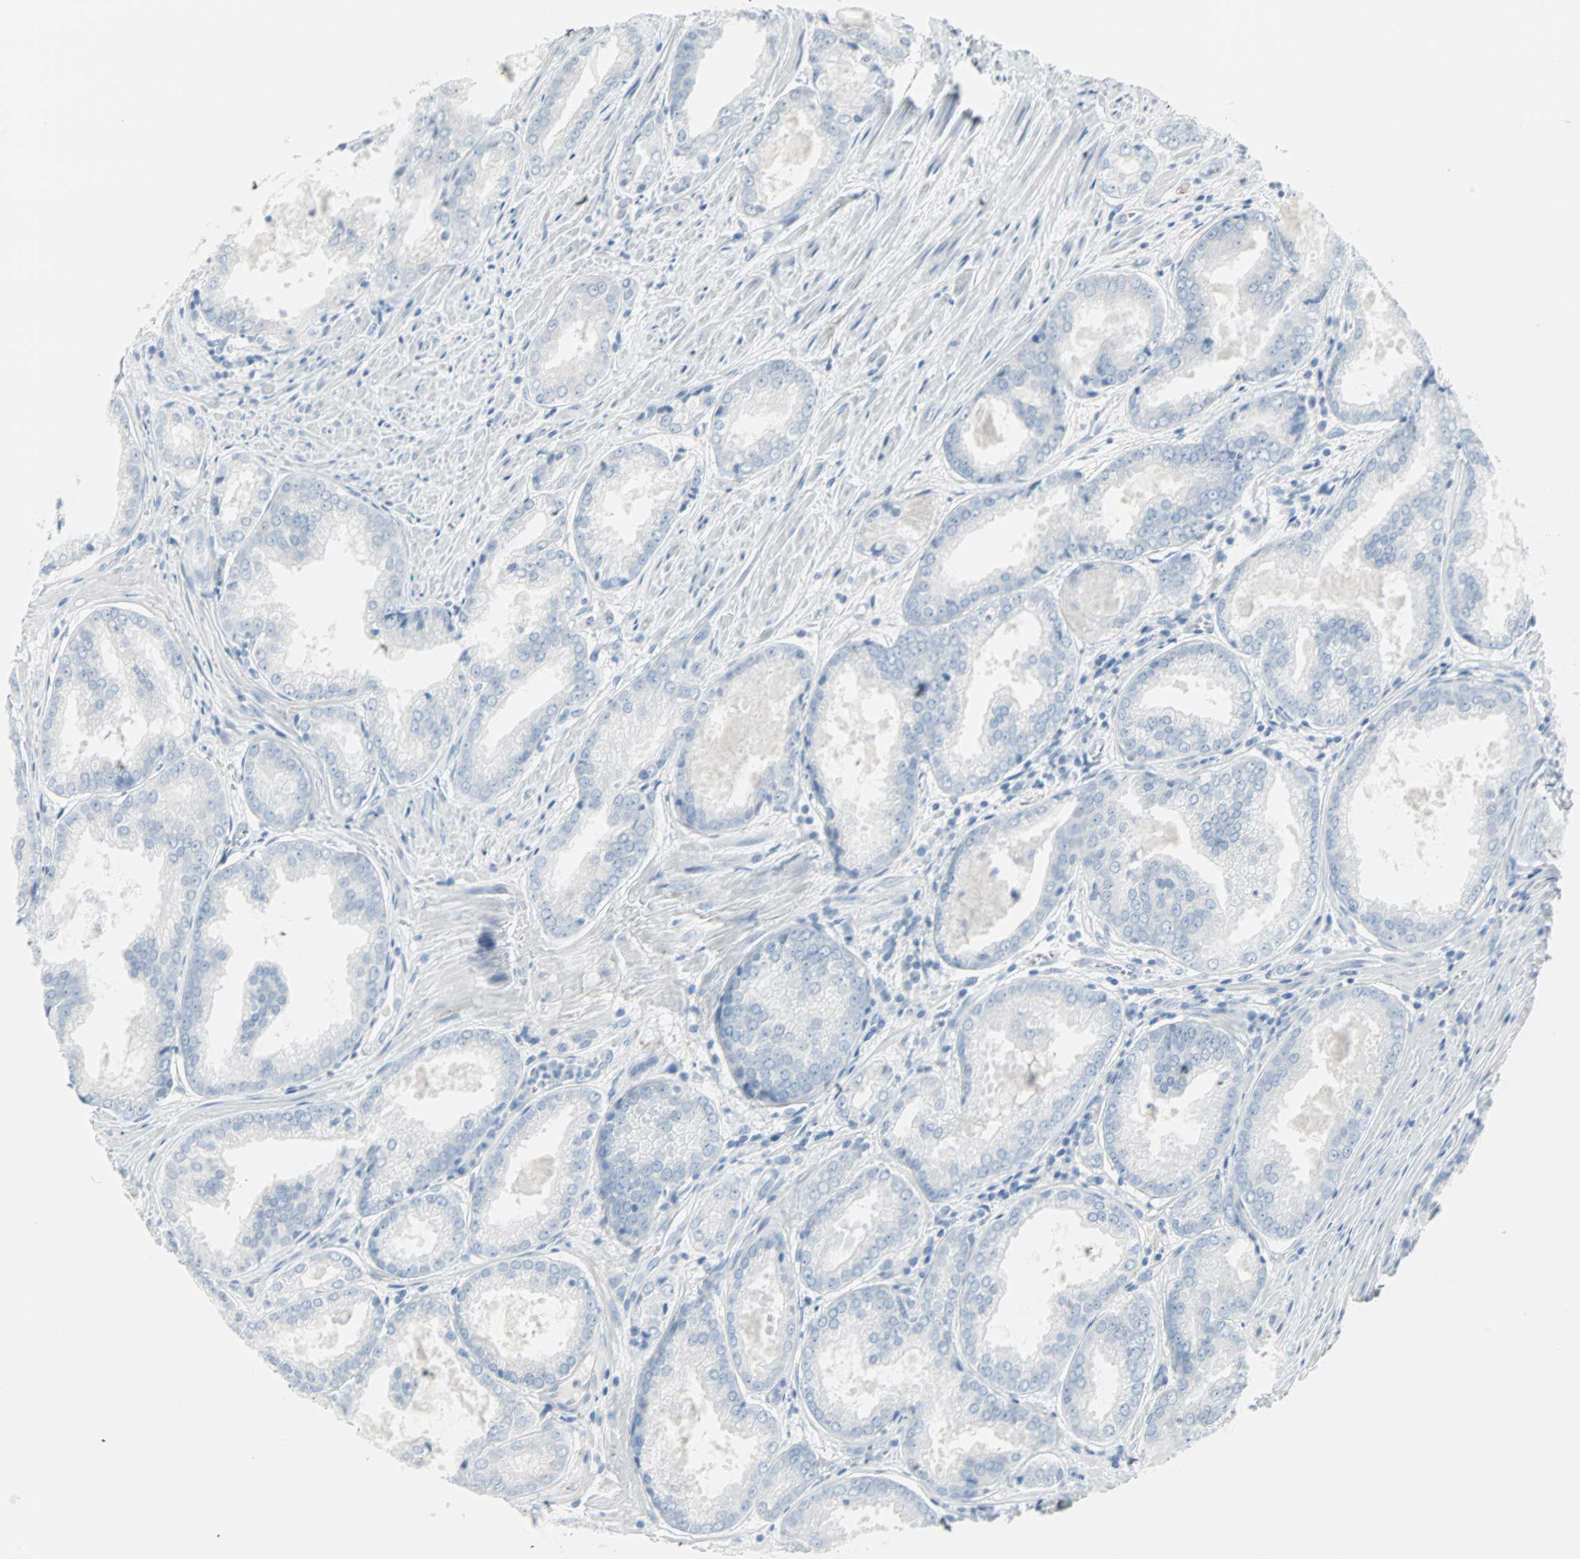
{"staining": {"intensity": "negative", "quantity": "none", "location": "none"}, "tissue": "prostate cancer", "cell_type": "Tumor cells", "image_type": "cancer", "snomed": [{"axis": "morphology", "description": "Adenocarcinoma, Low grade"}, {"axis": "topography", "description": "Prostate"}], "caption": "Immunohistochemistry histopathology image of neoplastic tissue: prostate cancer stained with DAB displays no significant protein positivity in tumor cells.", "gene": "STX1A", "patient": {"sex": "male", "age": 64}}